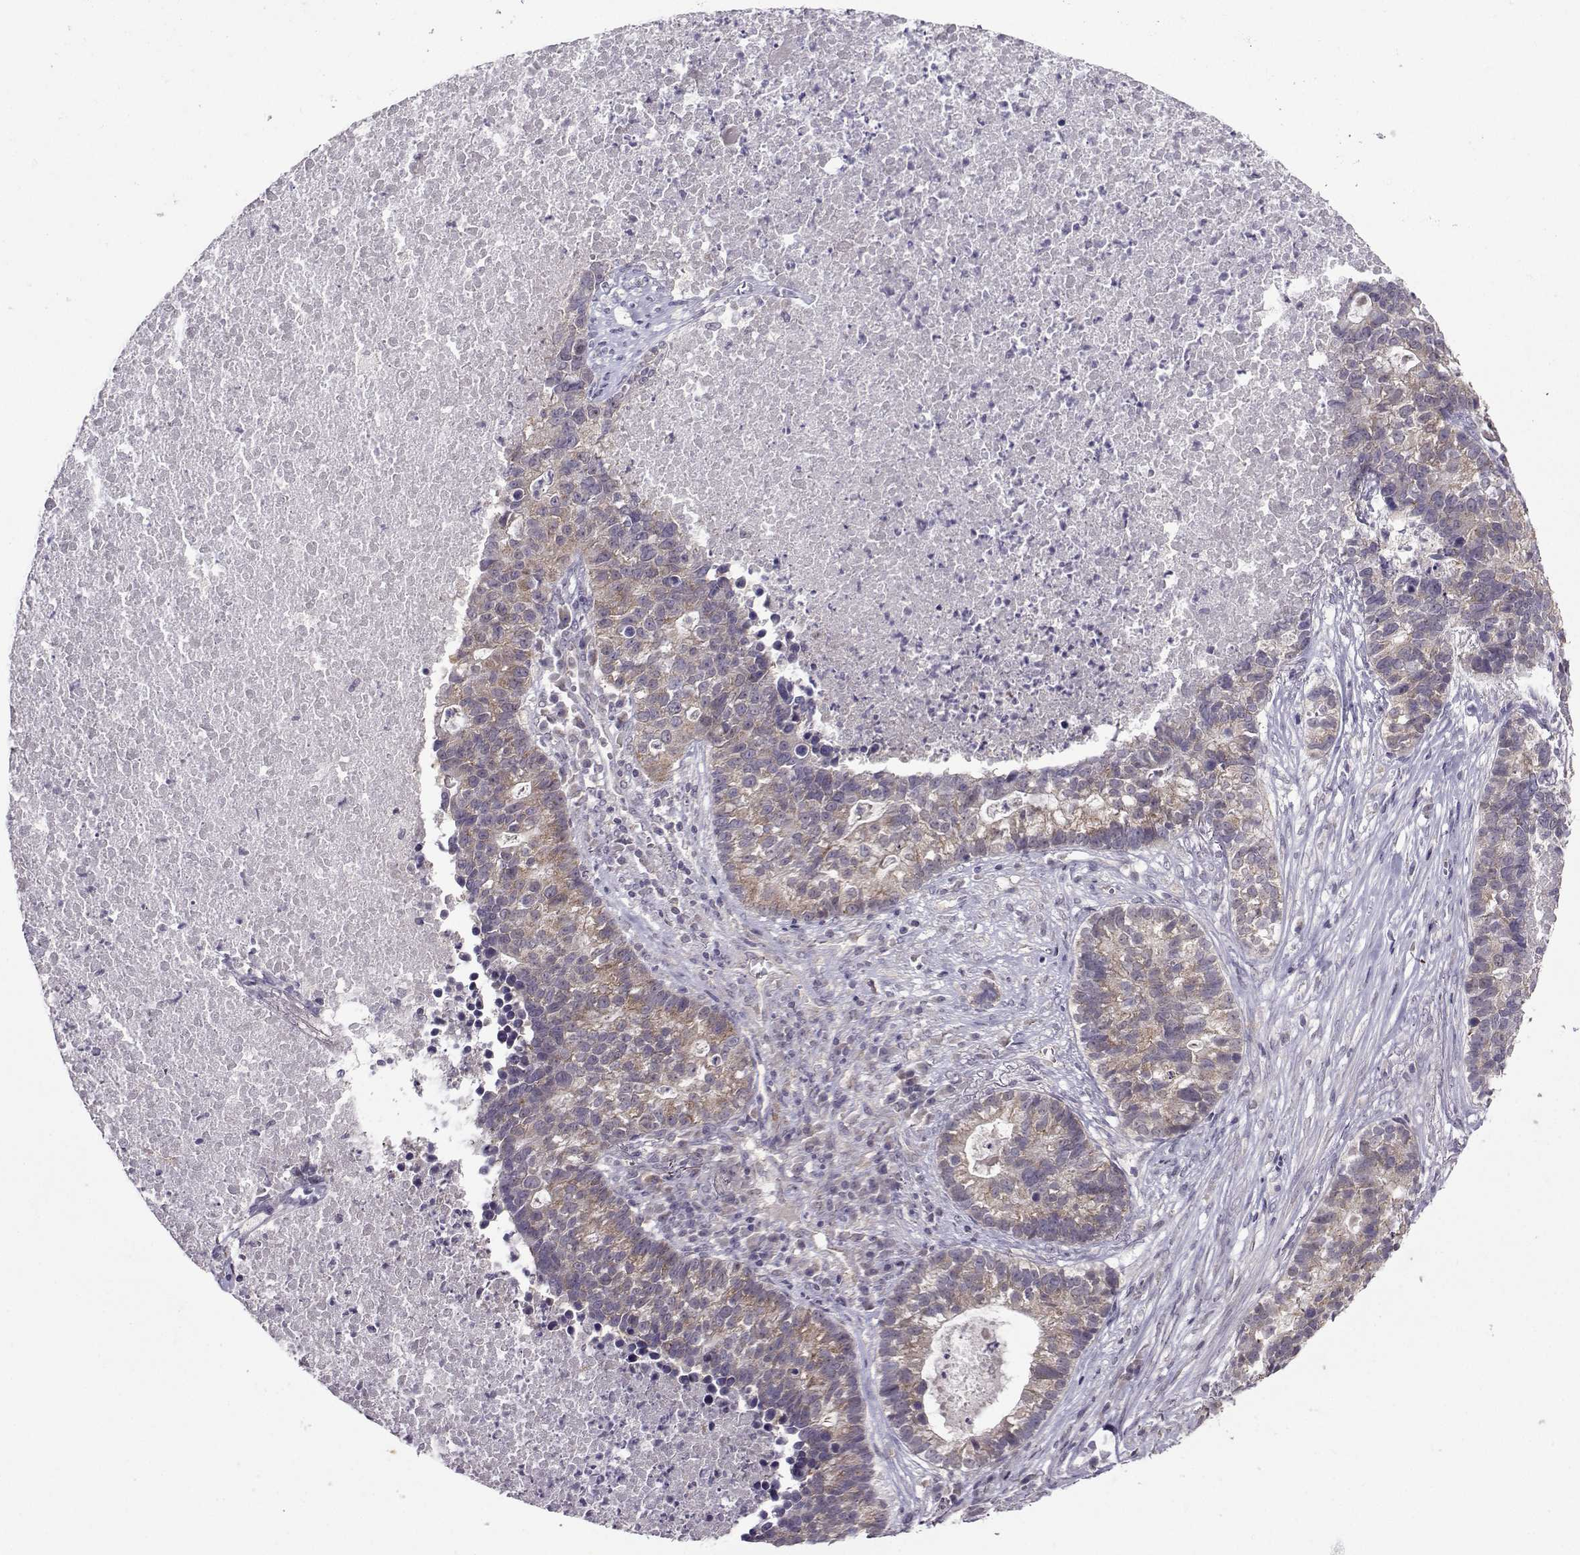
{"staining": {"intensity": "moderate", "quantity": "<25%", "location": "cytoplasmic/membranous"}, "tissue": "lung cancer", "cell_type": "Tumor cells", "image_type": "cancer", "snomed": [{"axis": "morphology", "description": "Adenocarcinoma, NOS"}, {"axis": "topography", "description": "Lung"}], "caption": "Protein expression by IHC reveals moderate cytoplasmic/membranous staining in approximately <25% of tumor cells in adenocarcinoma (lung).", "gene": "DDX20", "patient": {"sex": "male", "age": 57}}